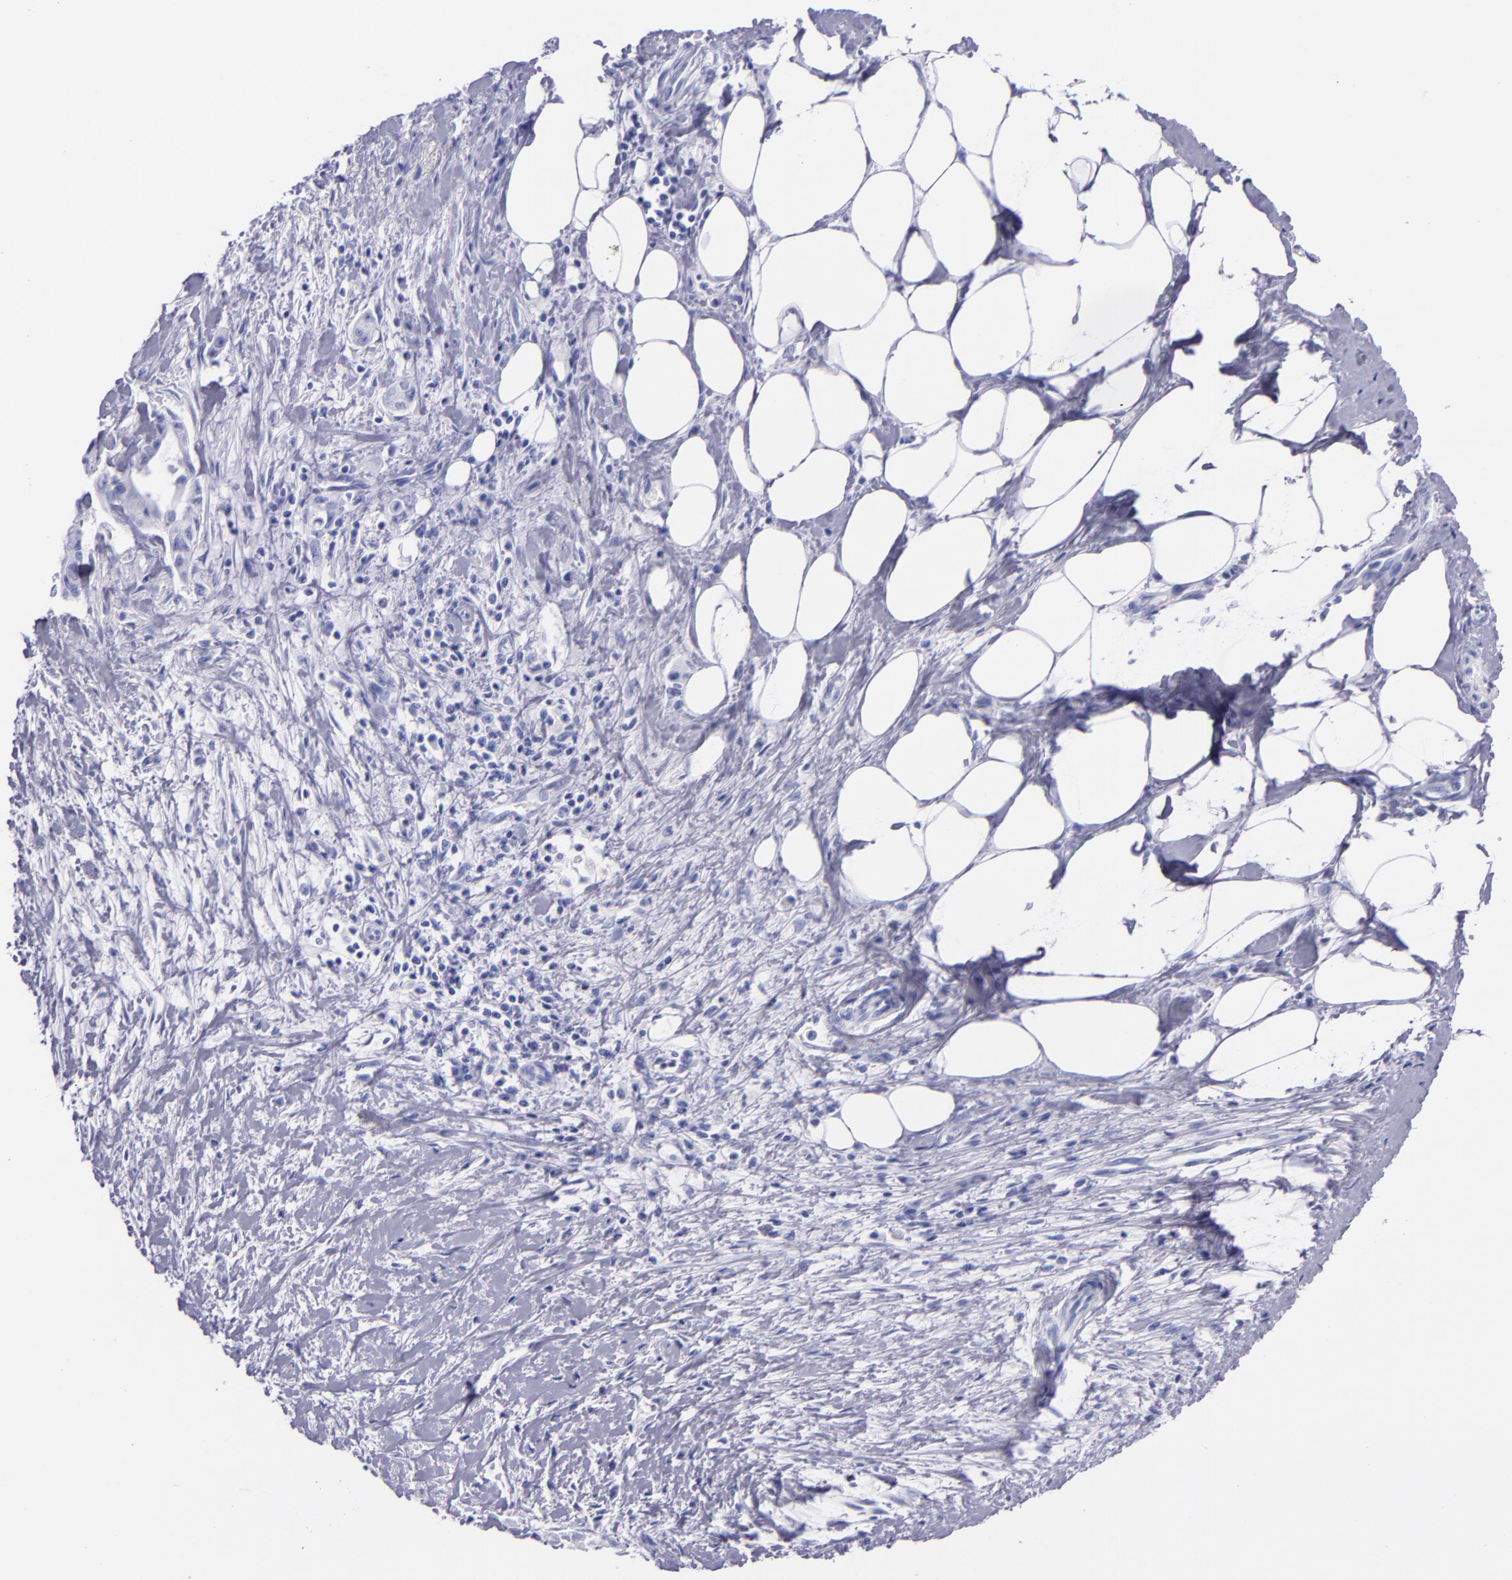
{"staining": {"intensity": "negative", "quantity": "none", "location": "none"}, "tissue": "pancreatic cancer", "cell_type": "Tumor cells", "image_type": "cancer", "snomed": [{"axis": "morphology", "description": "Adenocarcinoma, NOS"}, {"axis": "topography", "description": "Pancreas"}], "caption": "Adenocarcinoma (pancreatic) was stained to show a protein in brown. There is no significant positivity in tumor cells.", "gene": "SFTPA2", "patient": {"sex": "male", "age": 59}}